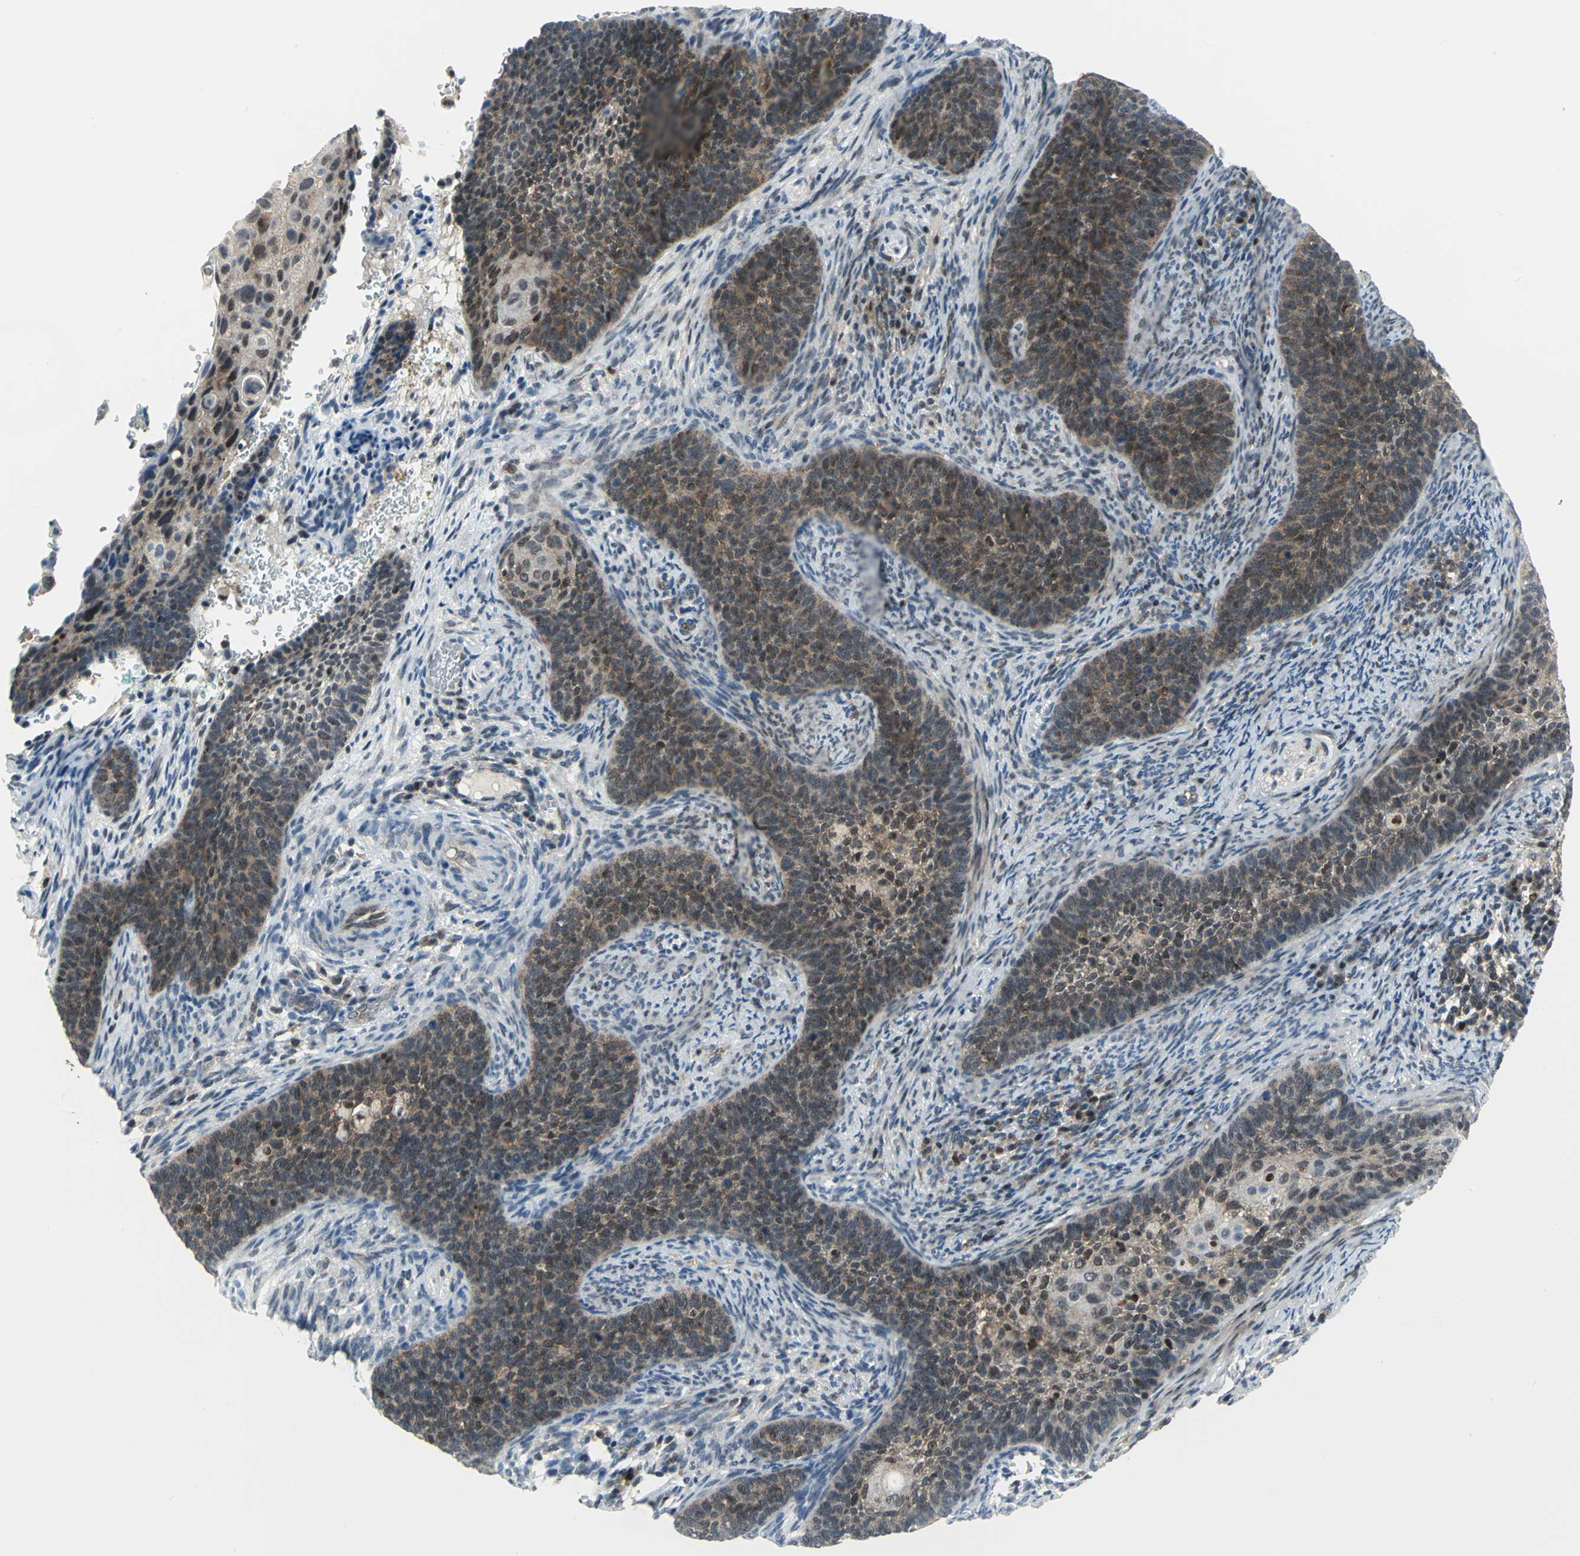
{"staining": {"intensity": "moderate", "quantity": "25%-75%", "location": "cytoplasmic/membranous,nuclear"}, "tissue": "cervical cancer", "cell_type": "Tumor cells", "image_type": "cancer", "snomed": [{"axis": "morphology", "description": "Squamous cell carcinoma, NOS"}, {"axis": "topography", "description": "Cervix"}], "caption": "Brown immunohistochemical staining in human squamous cell carcinoma (cervical) shows moderate cytoplasmic/membranous and nuclear staining in about 25%-75% of tumor cells.", "gene": "PSMA4", "patient": {"sex": "female", "age": 33}}